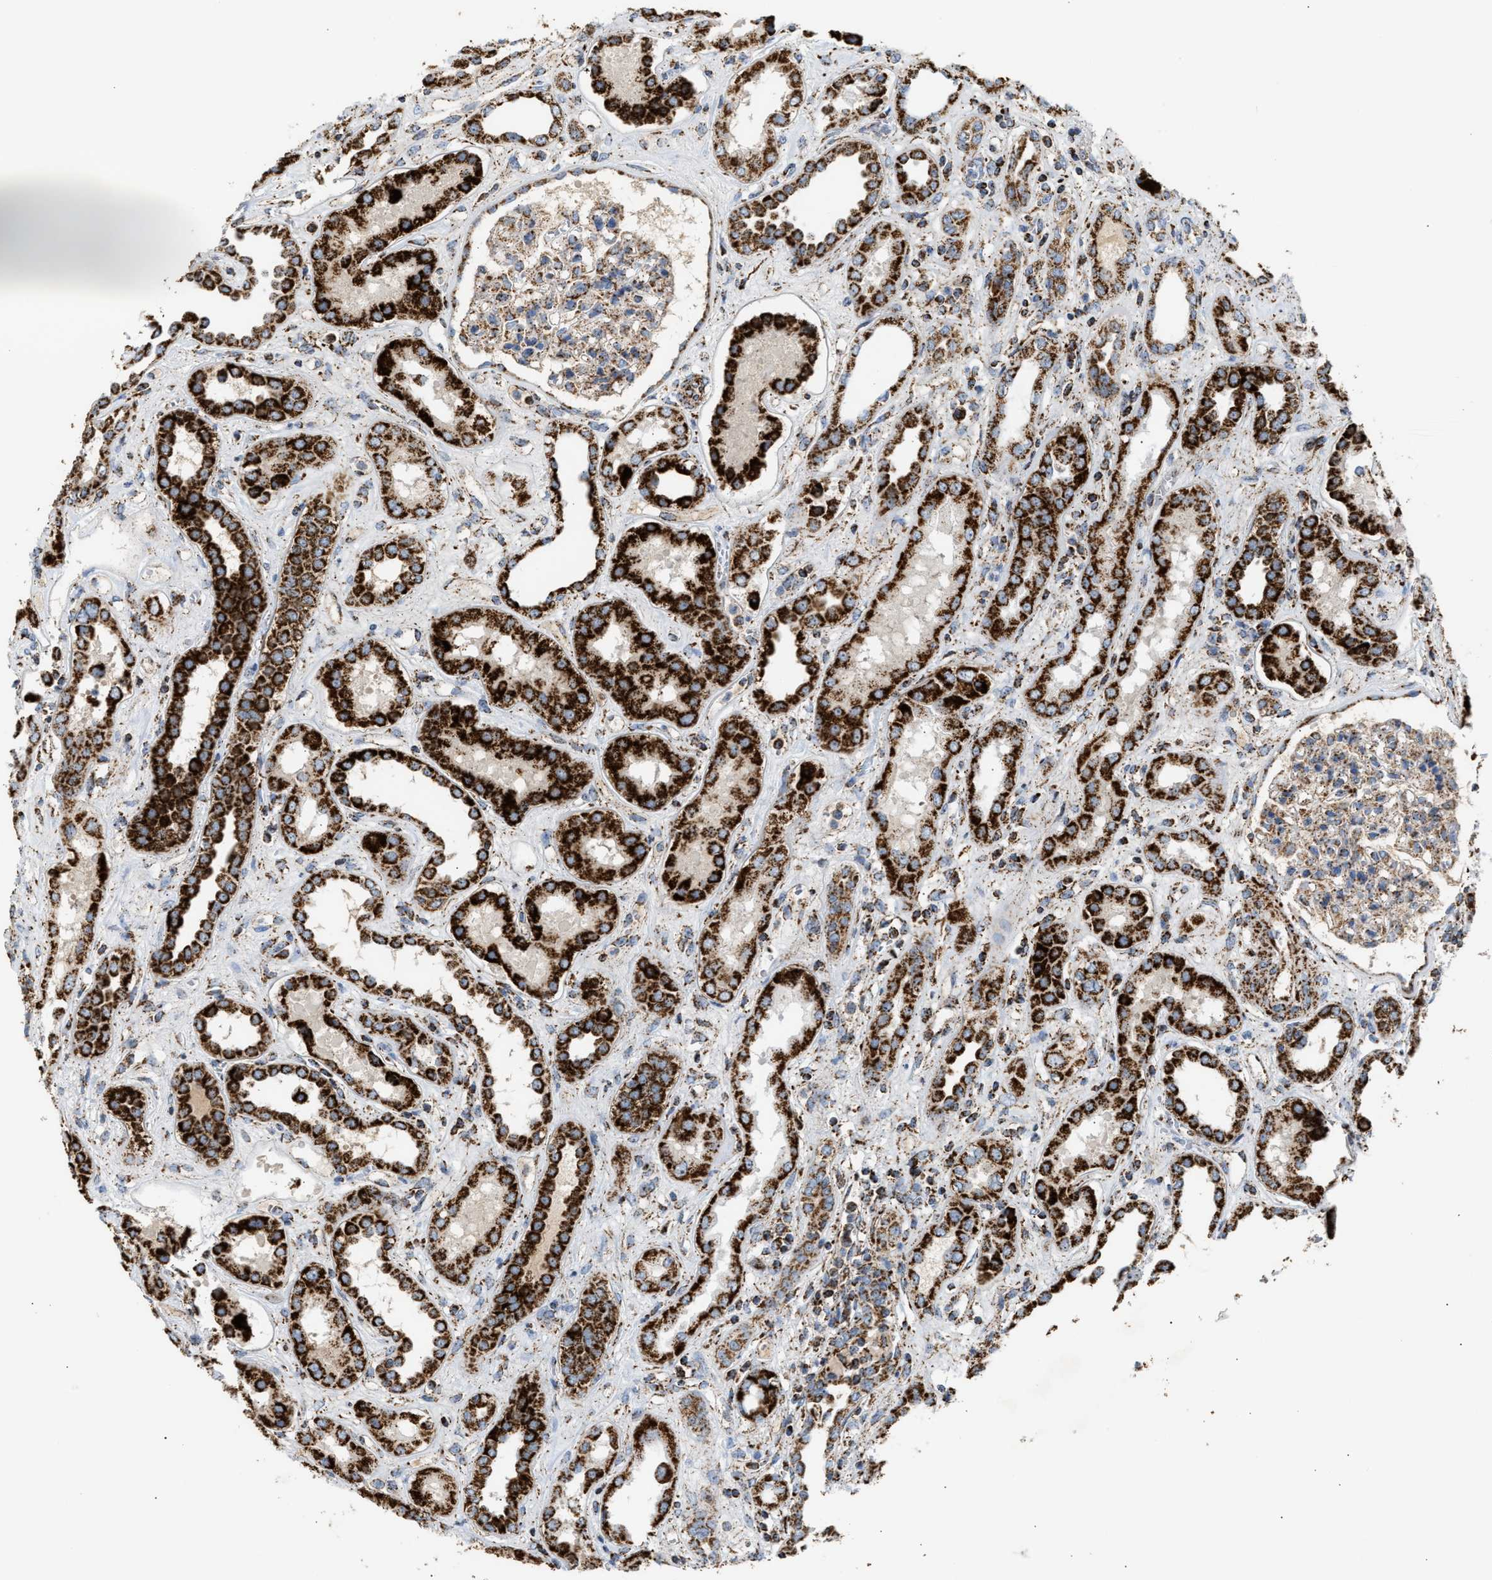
{"staining": {"intensity": "moderate", "quantity": ">75%", "location": "cytoplasmic/membranous"}, "tissue": "kidney", "cell_type": "Cells in glomeruli", "image_type": "normal", "snomed": [{"axis": "morphology", "description": "Normal tissue, NOS"}, {"axis": "topography", "description": "Kidney"}], "caption": "An IHC histopathology image of normal tissue is shown. Protein staining in brown labels moderate cytoplasmic/membranous positivity in kidney within cells in glomeruli.", "gene": "OGDH", "patient": {"sex": "male", "age": 59}}